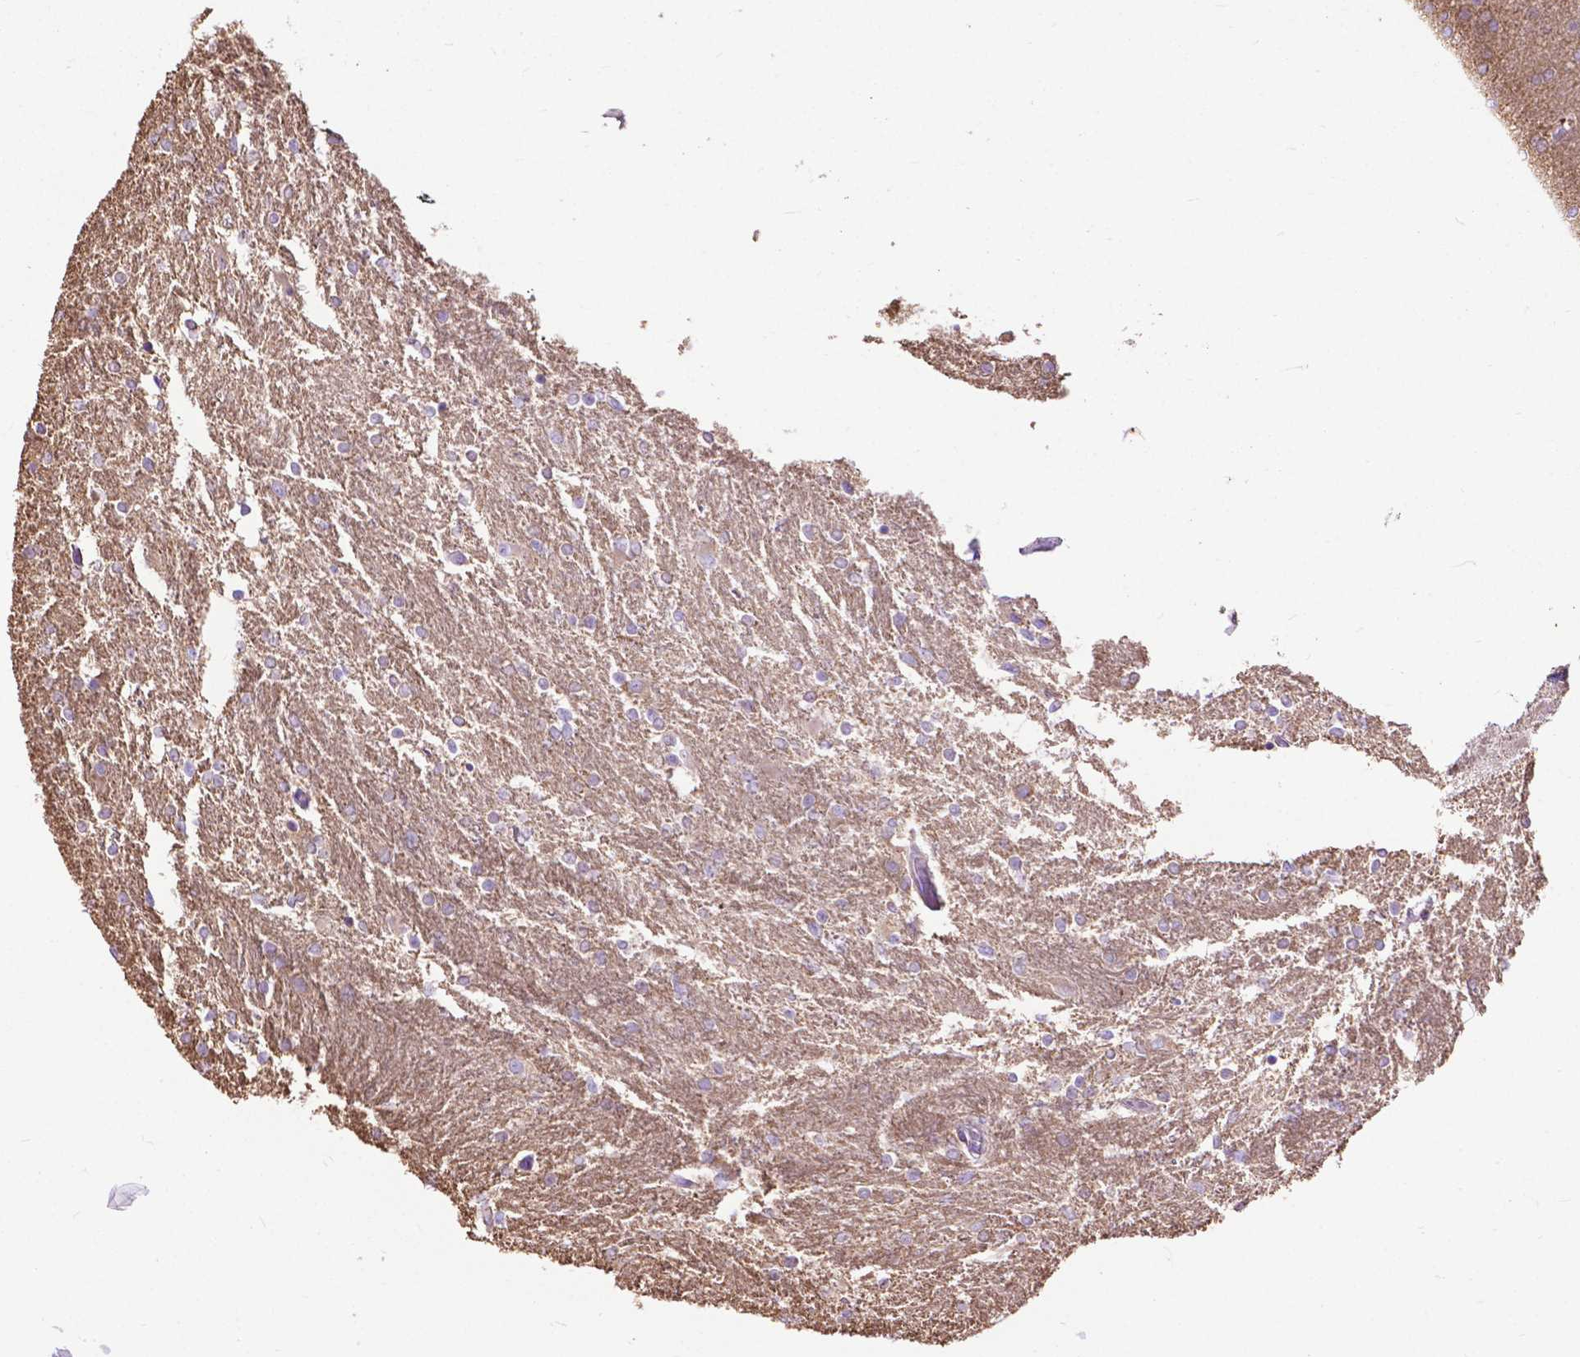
{"staining": {"intensity": "weak", "quantity": ">75%", "location": "cytoplasmic/membranous"}, "tissue": "glioma", "cell_type": "Tumor cells", "image_type": "cancer", "snomed": [{"axis": "morphology", "description": "Glioma, malignant, High grade"}, {"axis": "topography", "description": "Cerebral cortex"}], "caption": "Protein staining reveals weak cytoplasmic/membranous positivity in about >75% of tumor cells in malignant glioma (high-grade). (DAB = brown stain, brightfield microscopy at high magnification).", "gene": "PCDHA12", "patient": {"sex": "male", "age": 70}}